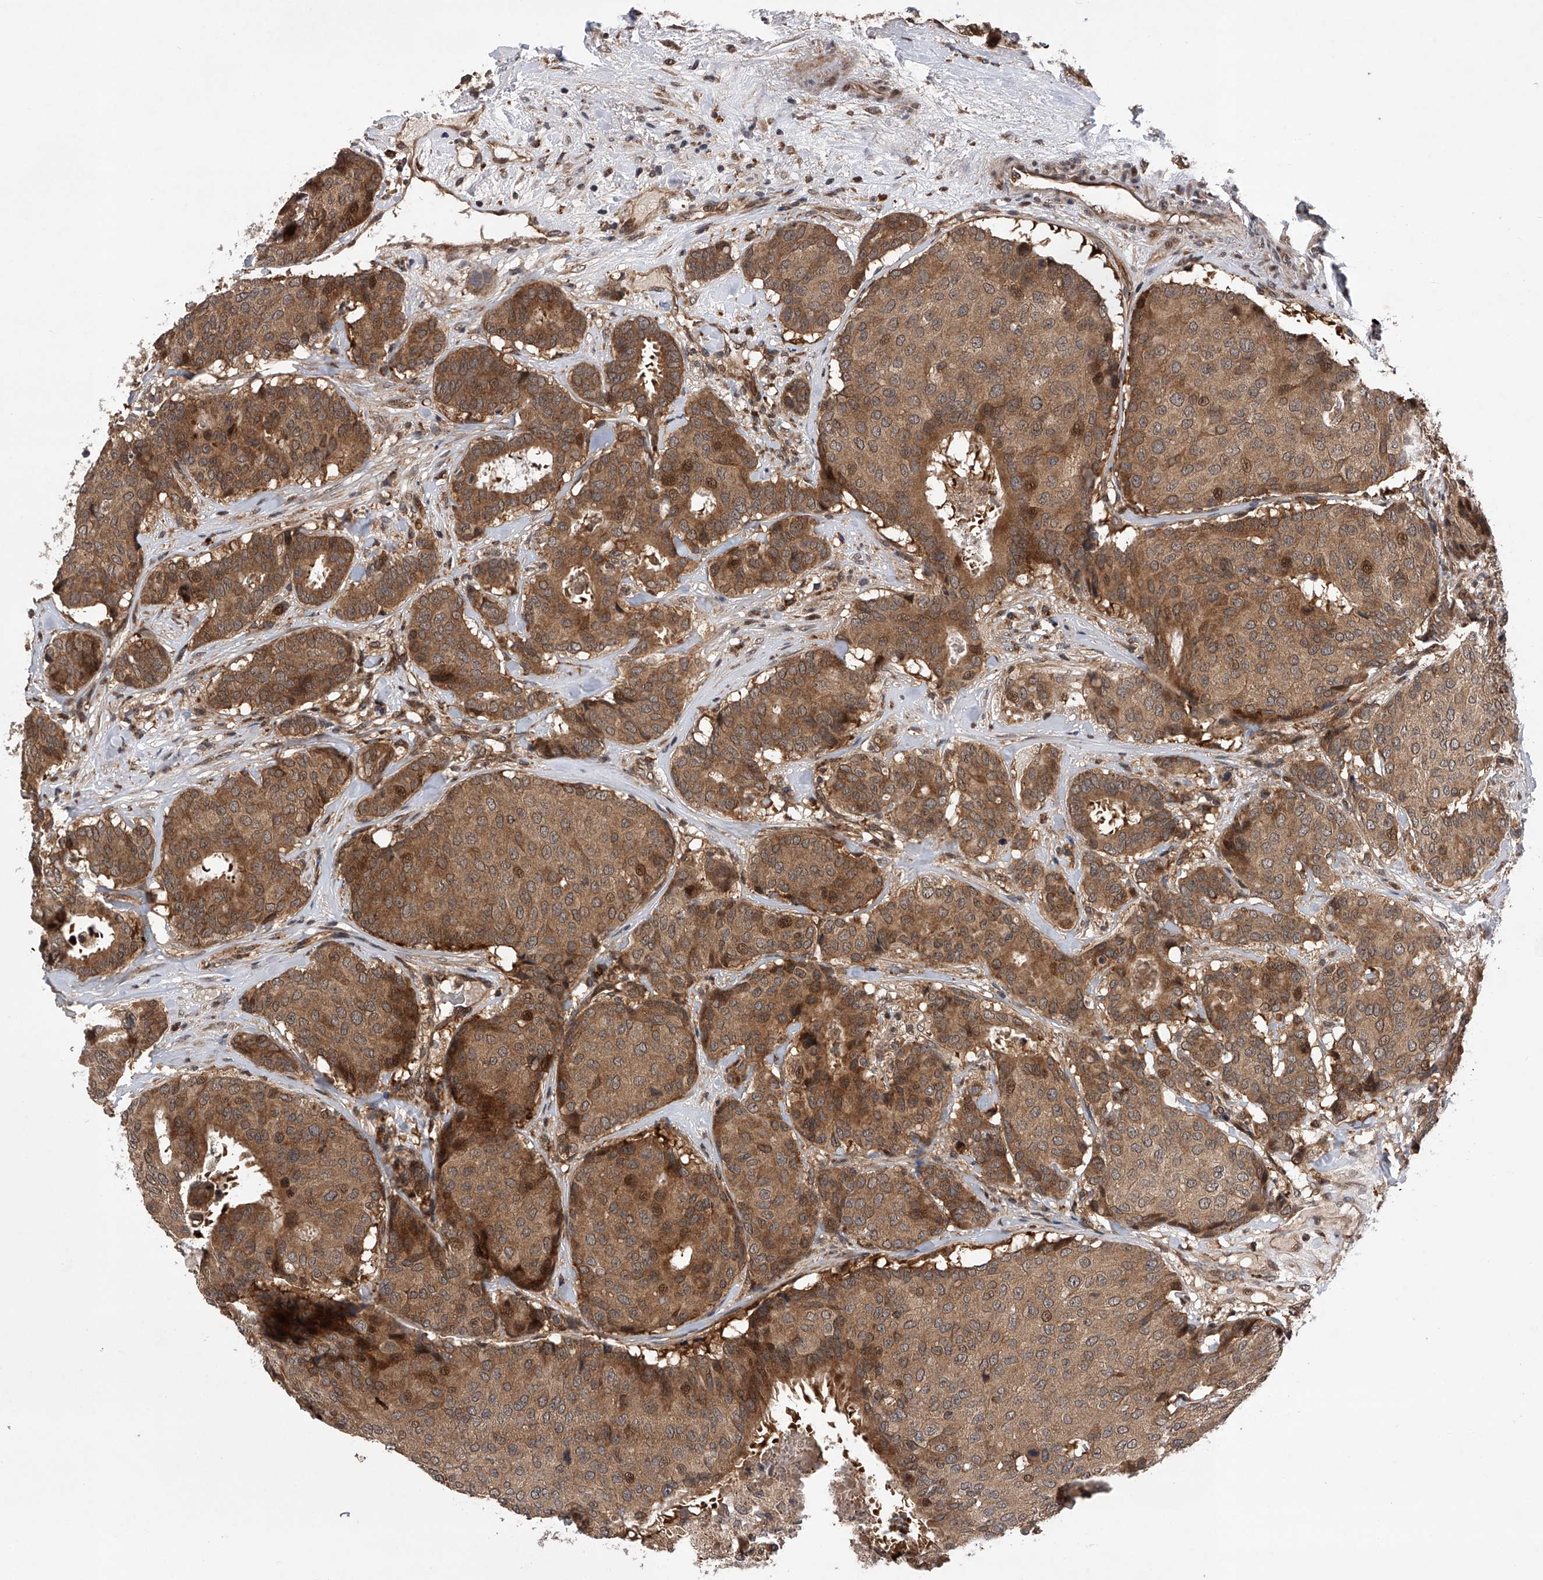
{"staining": {"intensity": "moderate", "quantity": ">75%", "location": "cytoplasmic/membranous,nuclear"}, "tissue": "breast cancer", "cell_type": "Tumor cells", "image_type": "cancer", "snomed": [{"axis": "morphology", "description": "Duct carcinoma"}, {"axis": "topography", "description": "Breast"}], "caption": "Brown immunohistochemical staining in human invasive ductal carcinoma (breast) reveals moderate cytoplasmic/membranous and nuclear positivity in about >75% of tumor cells.", "gene": "MAP3K11", "patient": {"sex": "female", "age": 75}}